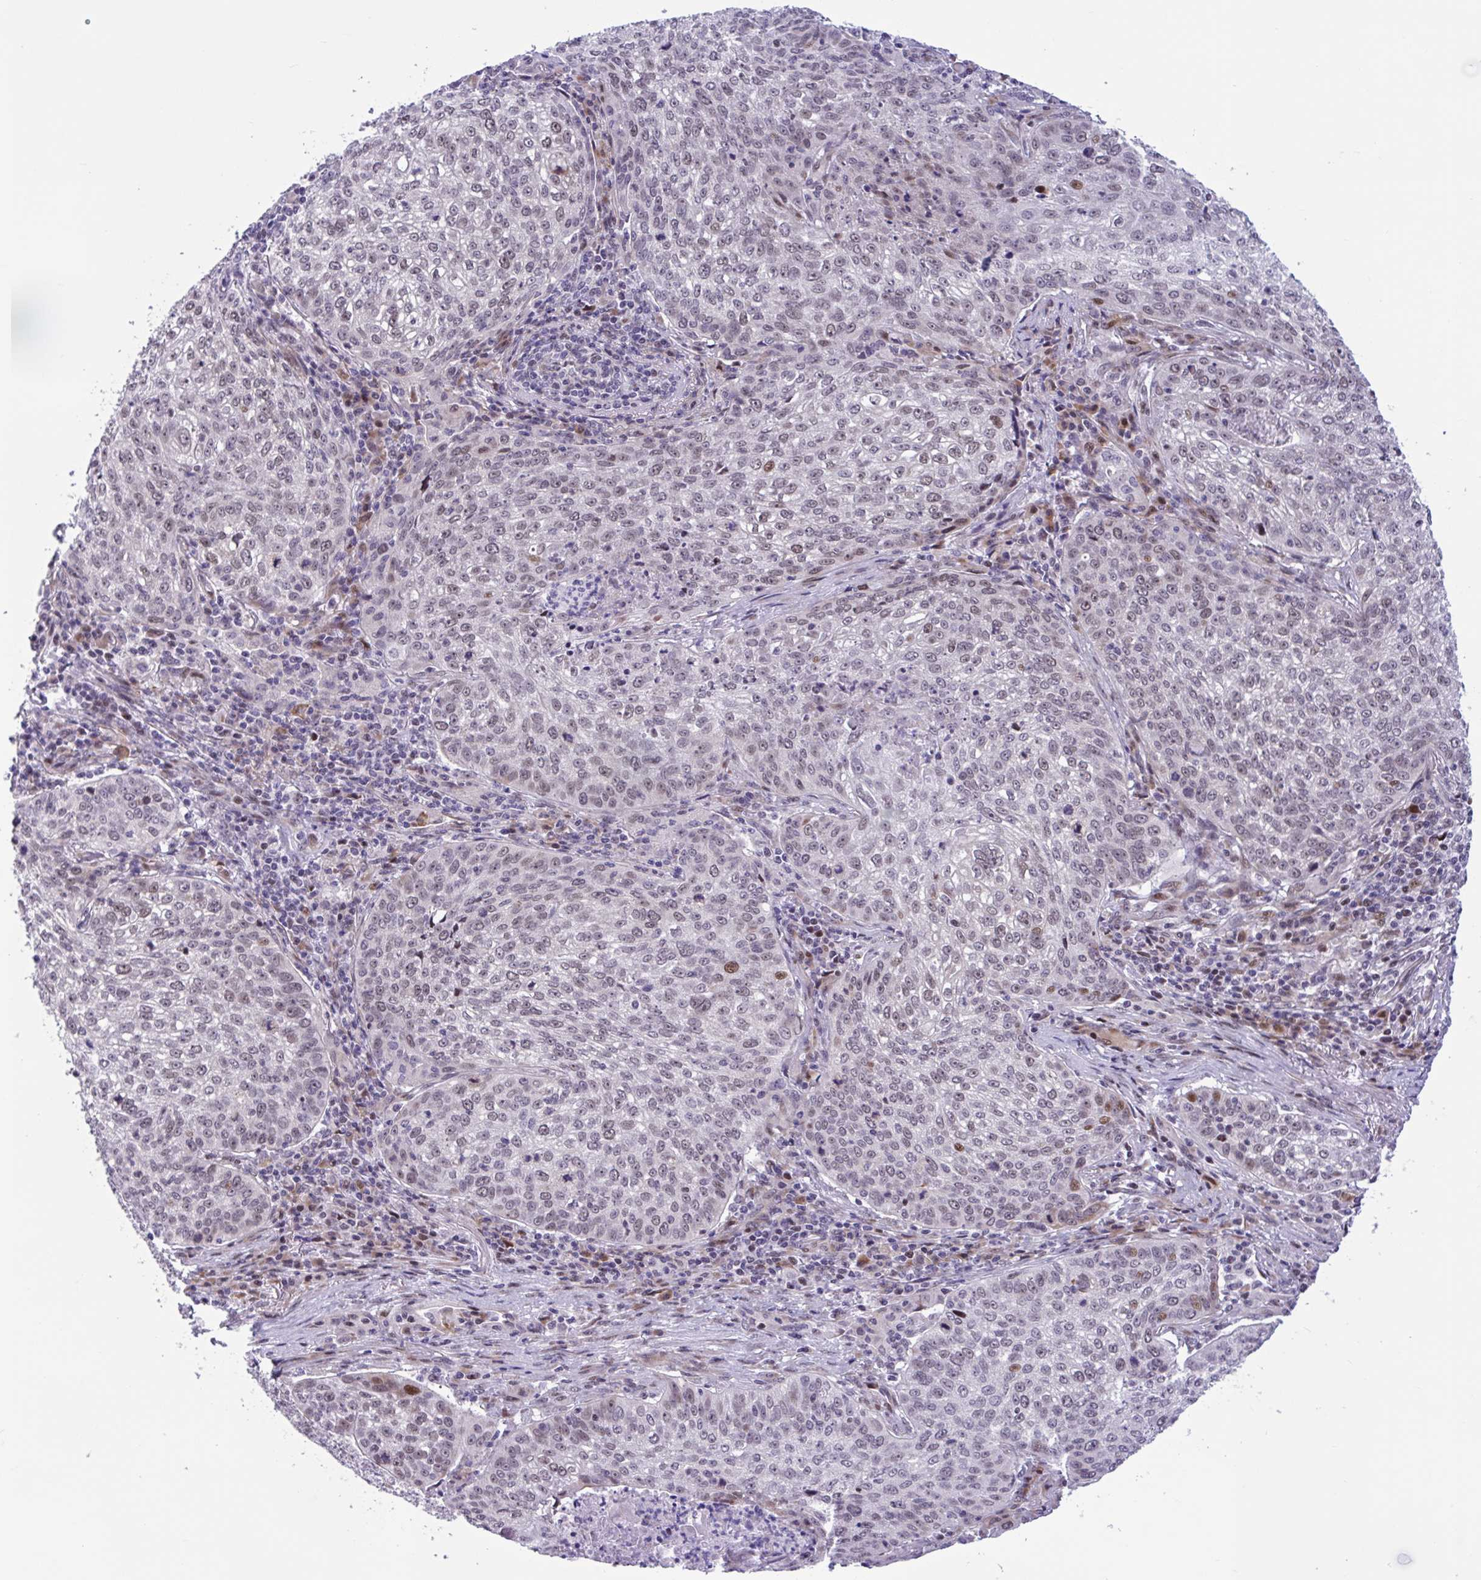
{"staining": {"intensity": "moderate", "quantity": "25%-75%", "location": "cytoplasmic/membranous,nuclear"}, "tissue": "lung cancer", "cell_type": "Tumor cells", "image_type": "cancer", "snomed": [{"axis": "morphology", "description": "Squamous cell carcinoma, NOS"}, {"axis": "topography", "description": "Lung"}], "caption": "Lung cancer (squamous cell carcinoma) was stained to show a protein in brown. There is medium levels of moderate cytoplasmic/membranous and nuclear positivity in approximately 25%-75% of tumor cells.", "gene": "RBL1", "patient": {"sex": "male", "age": 63}}